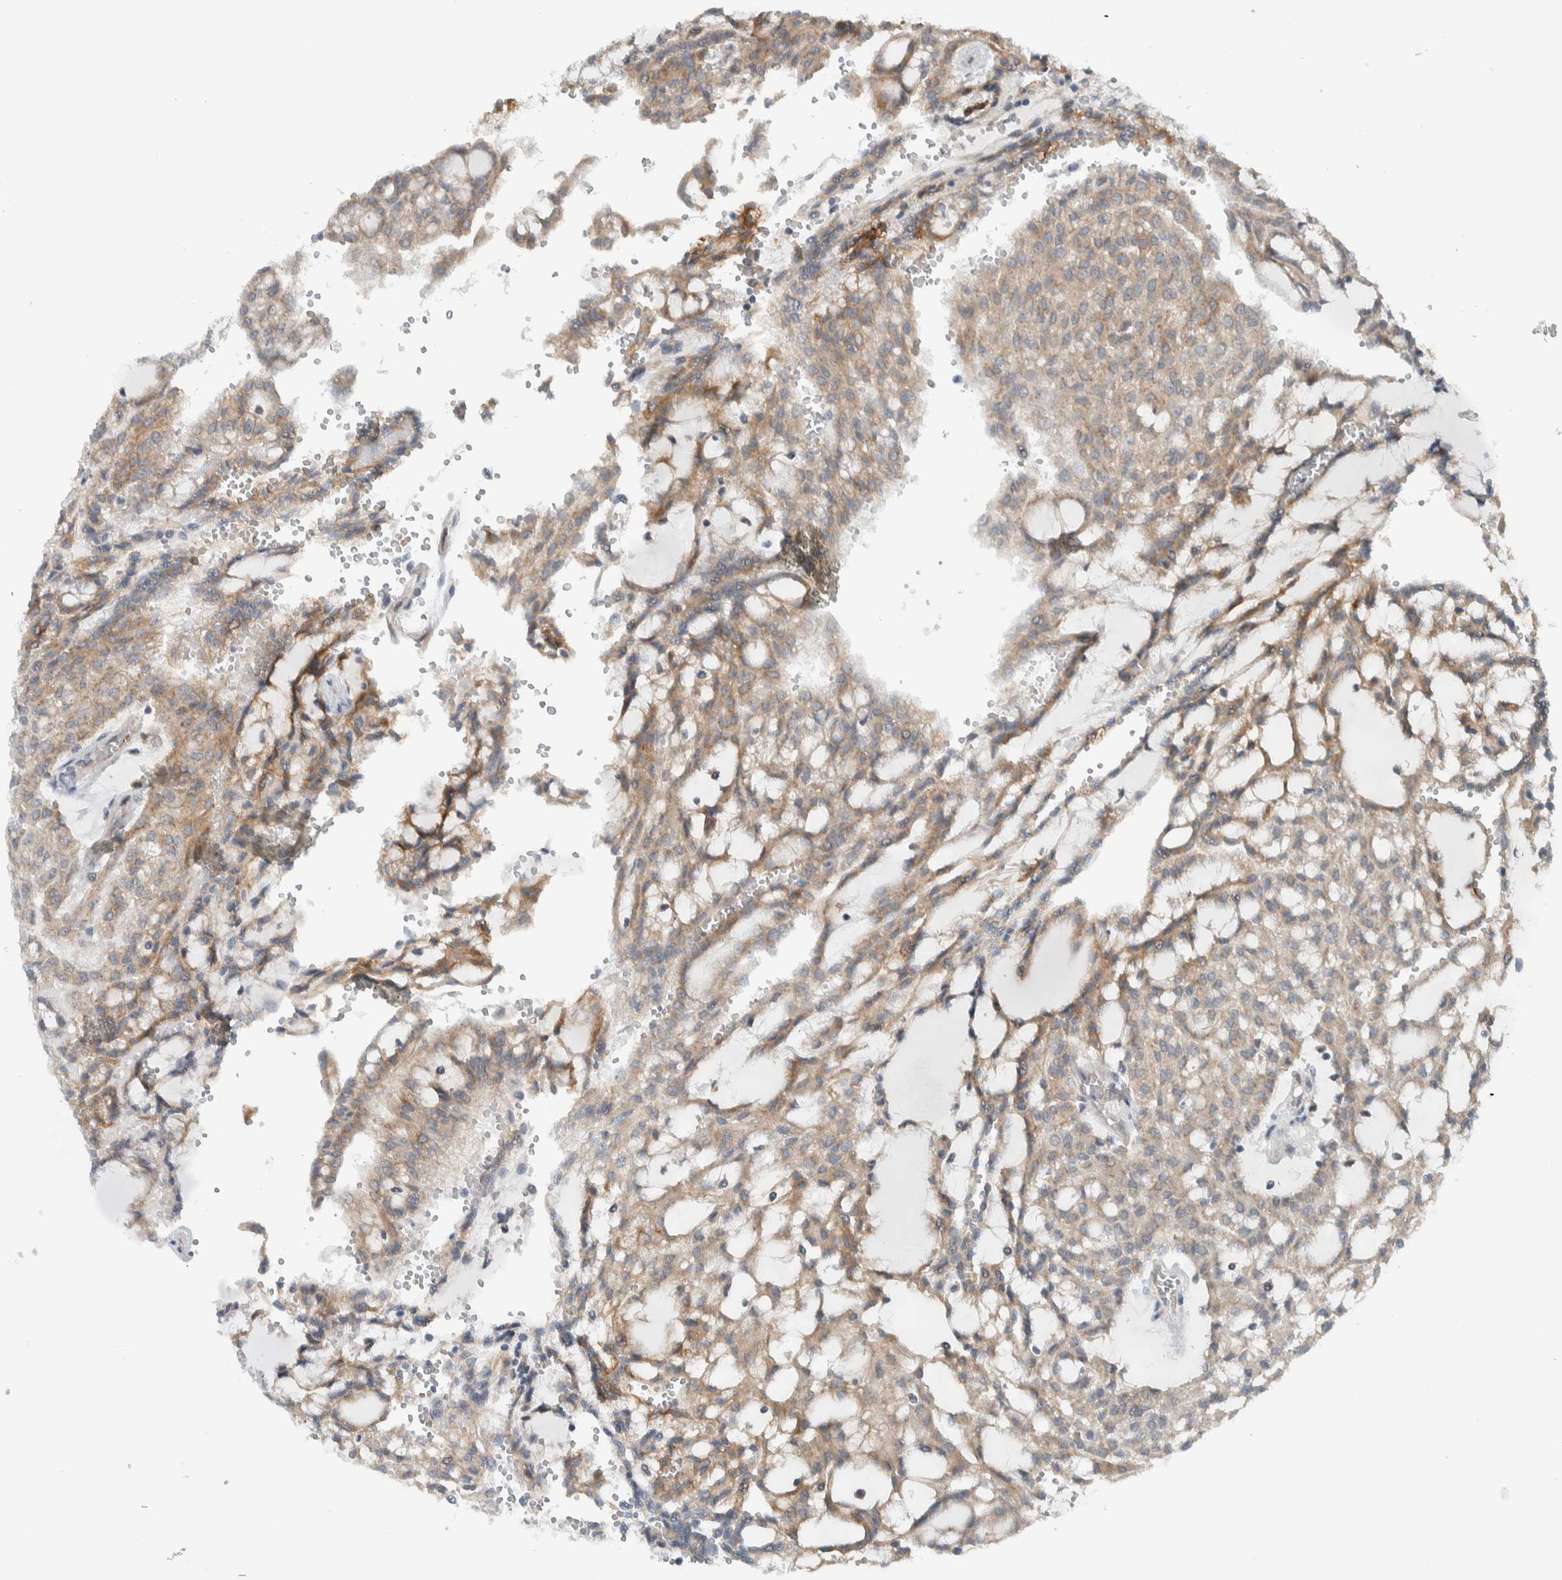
{"staining": {"intensity": "moderate", "quantity": ">75%", "location": "cytoplasmic/membranous"}, "tissue": "renal cancer", "cell_type": "Tumor cells", "image_type": "cancer", "snomed": [{"axis": "morphology", "description": "Adenocarcinoma, NOS"}, {"axis": "topography", "description": "Kidney"}], "caption": "Tumor cells show moderate cytoplasmic/membranous expression in approximately >75% of cells in renal cancer.", "gene": "RERE", "patient": {"sex": "male", "age": 63}}